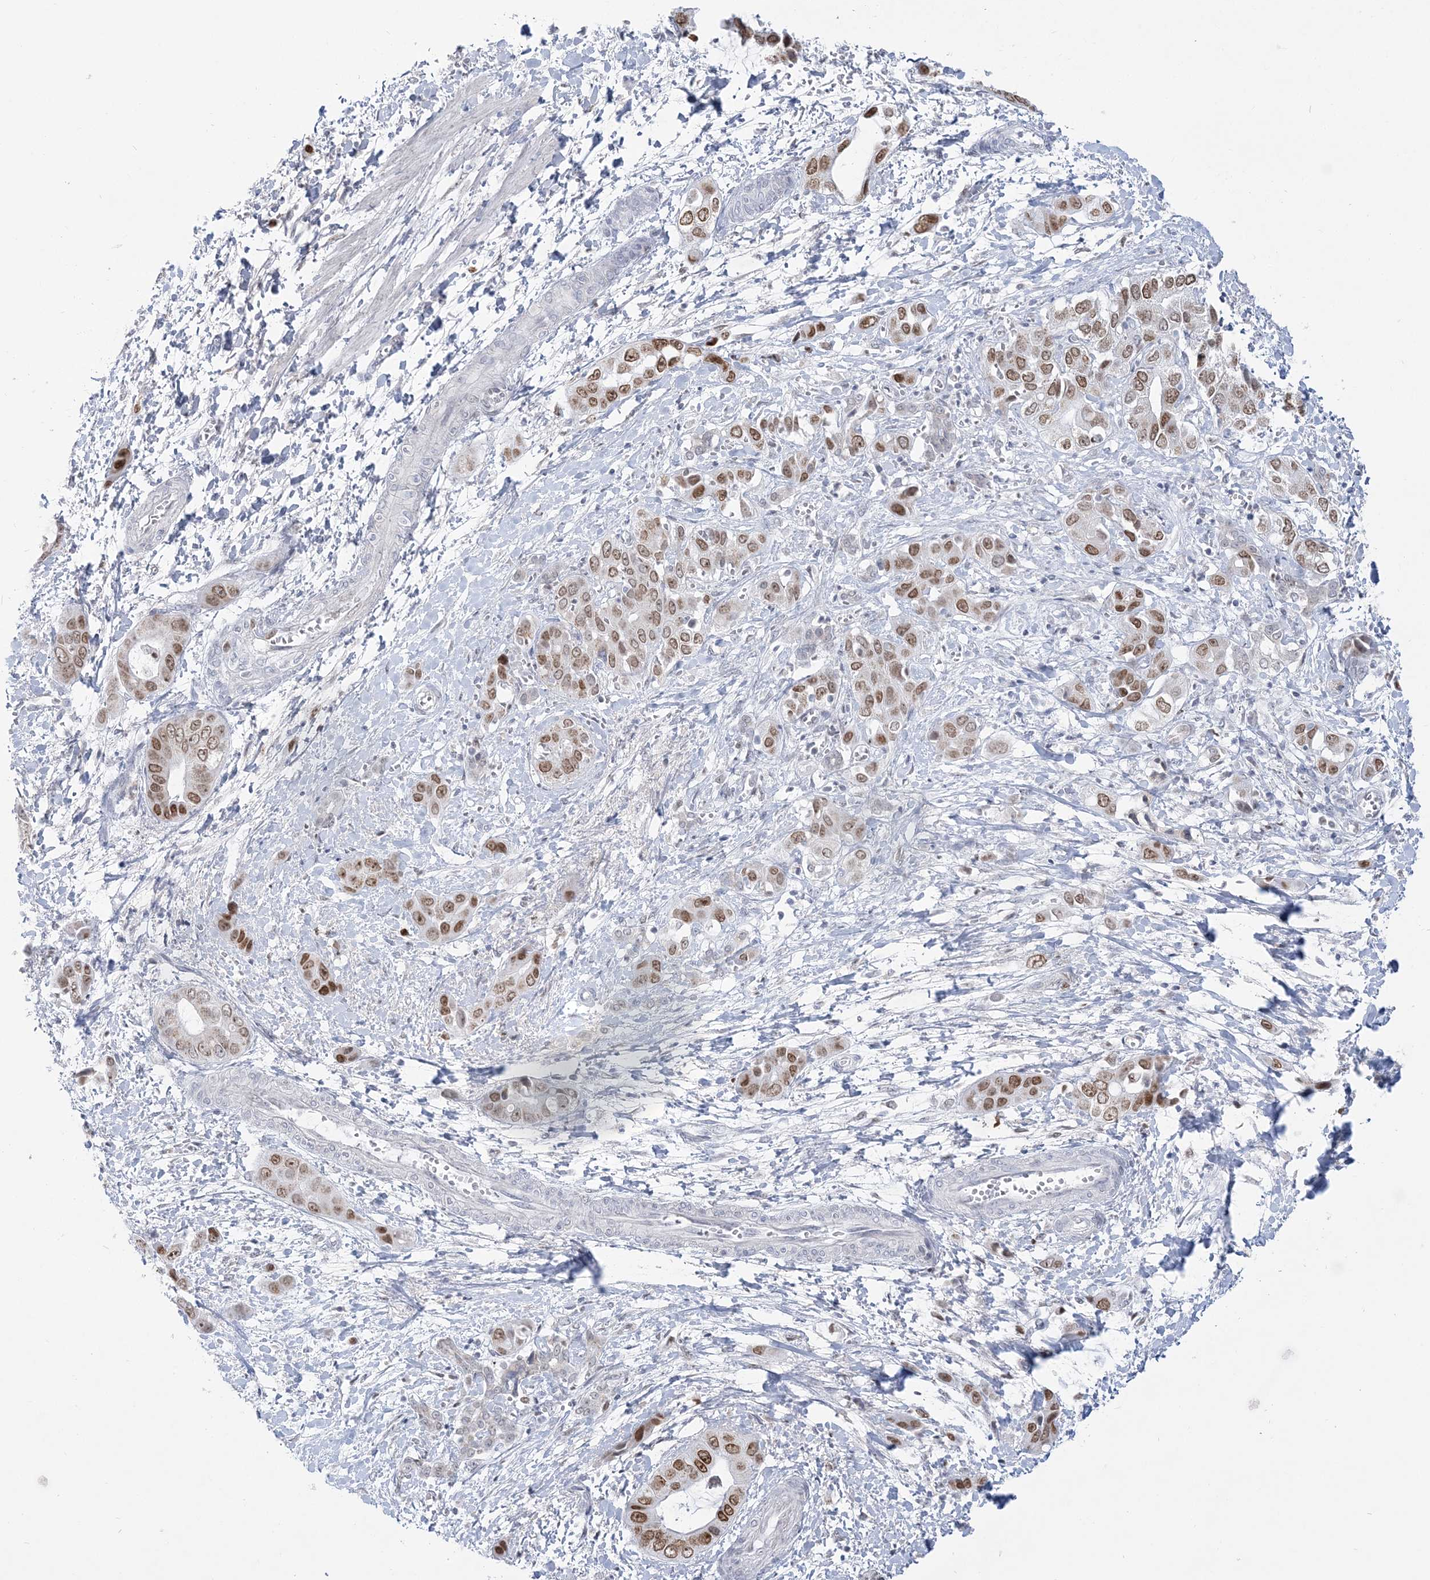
{"staining": {"intensity": "strong", "quantity": ">75%", "location": "nuclear"}, "tissue": "liver cancer", "cell_type": "Tumor cells", "image_type": "cancer", "snomed": [{"axis": "morphology", "description": "Cholangiocarcinoma"}, {"axis": "topography", "description": "Liver"}], "caption": "IHC (DAB) staining of liver cancer (cholangiocarcinoma) reveals strong nuclear protein staining in about >75% of tumor cells.", "gene": "DDX21", "patient": {"sex": "female", "age": 52}}